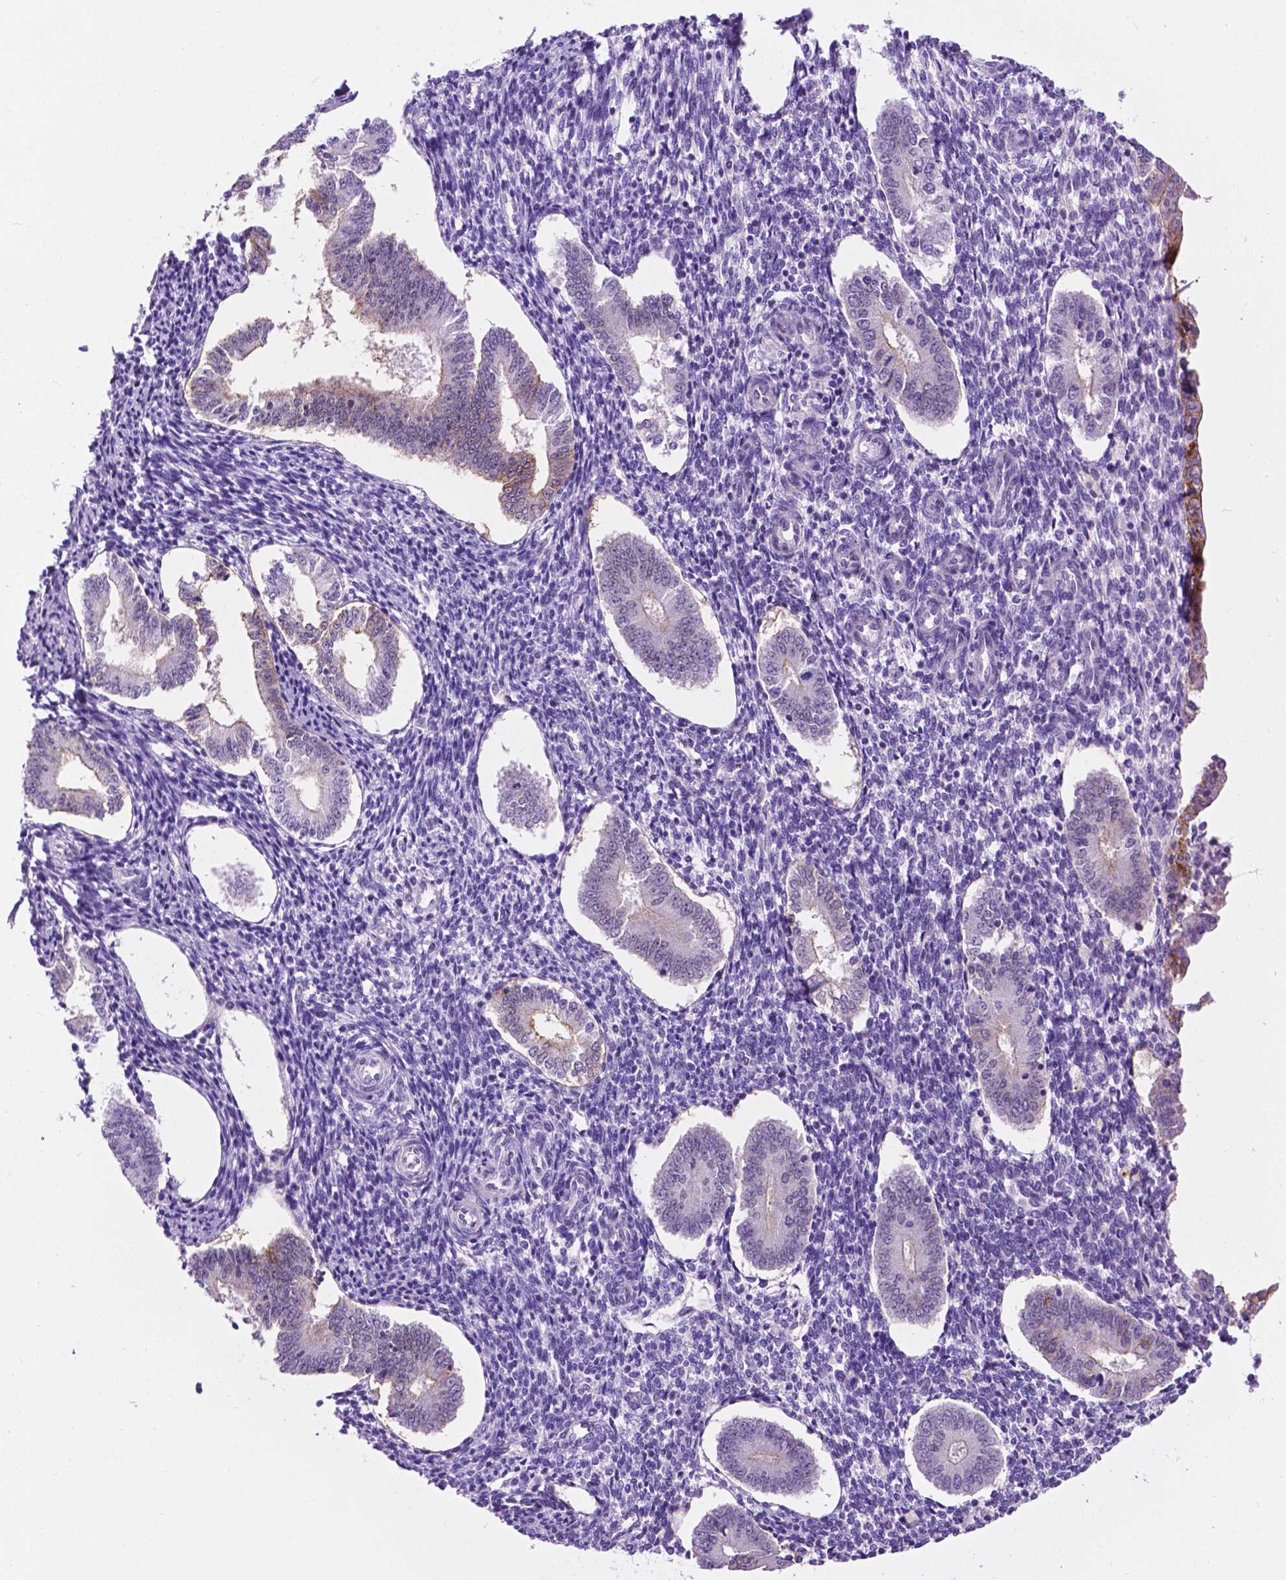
{"staining": {"intensity": "negative", "quantity": "none", "location": "none"}, "tissue": "endometrium", "cell_type": "Cells in endometrial stroma", "image_type": "normal", "snomed": [{"axis": "morphology", "description": "Normal tissue, NOS"}, {"axis": "topography", "description": "Endometrium"}], "caption": "This is an immunohistochemistry (IHC) histopathology image of benign endometrium. There is no expression in cells in endometrial stroma.", "gene": "TACSTD2", "patient": {"sex": "female", "age": 40}}